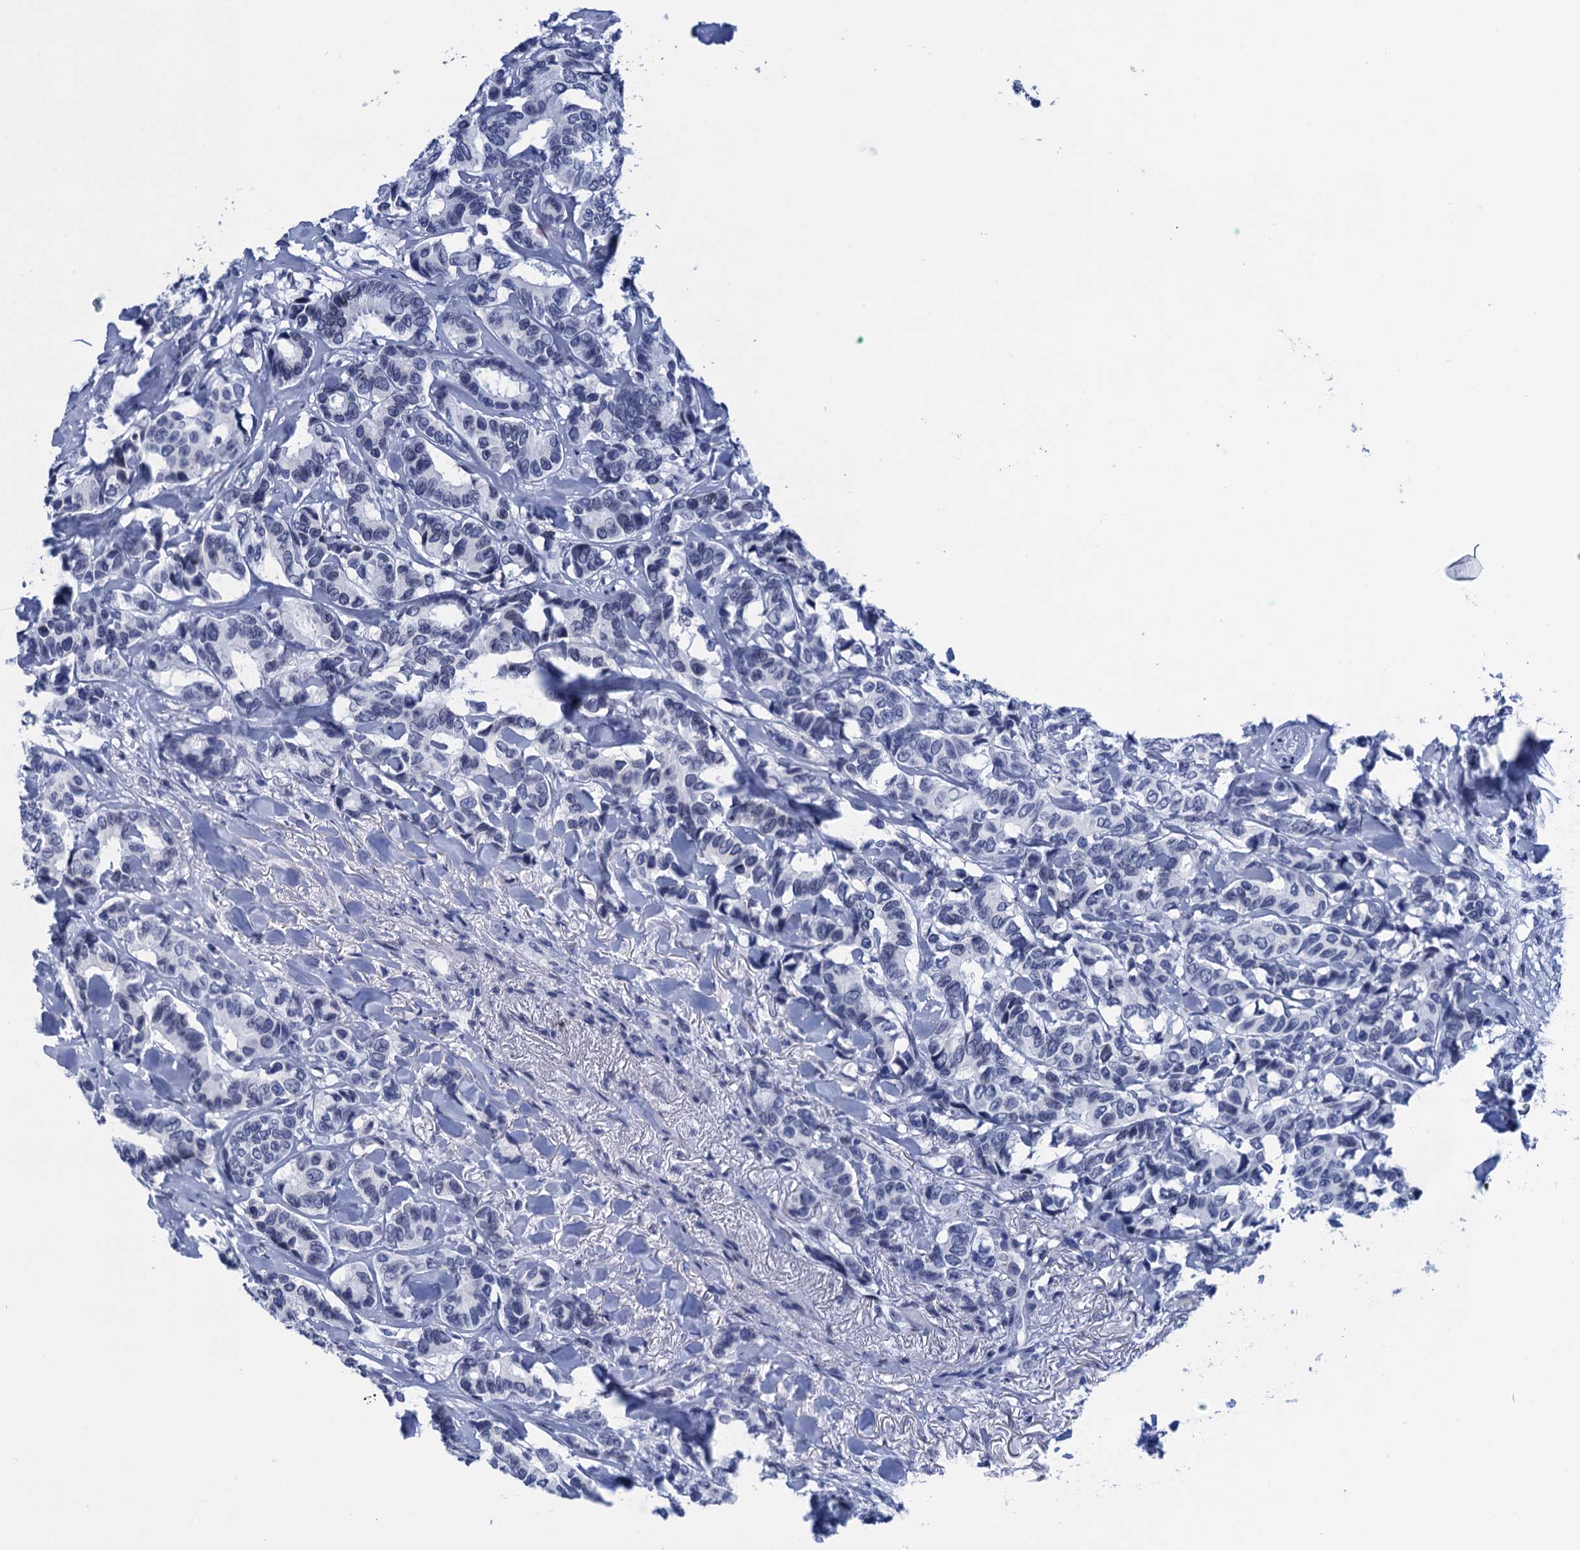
{"staining": {"intensity": "negative", "quantity": "none", "location": "none"}, "tissue": "breast cancer", "cell_type": "Tumor cells", "image_type": "cancer", "snomed": [{"axis": "morphology", "description": "Duct carcinoma"}, {"axis": "topography", "description": "Breast"}], "caption": "DAB (3,3'-diaminobenzidine) immunohistochemical staining of human infiltrating ductal carcinoma (breast) displays no significant positivity in tumor cells. (DAB immunohistochemistry visualized using brightfield microscopy, high magnification).", "gene": "METTL25", "patient": {"sex": "female", "age": 87}}